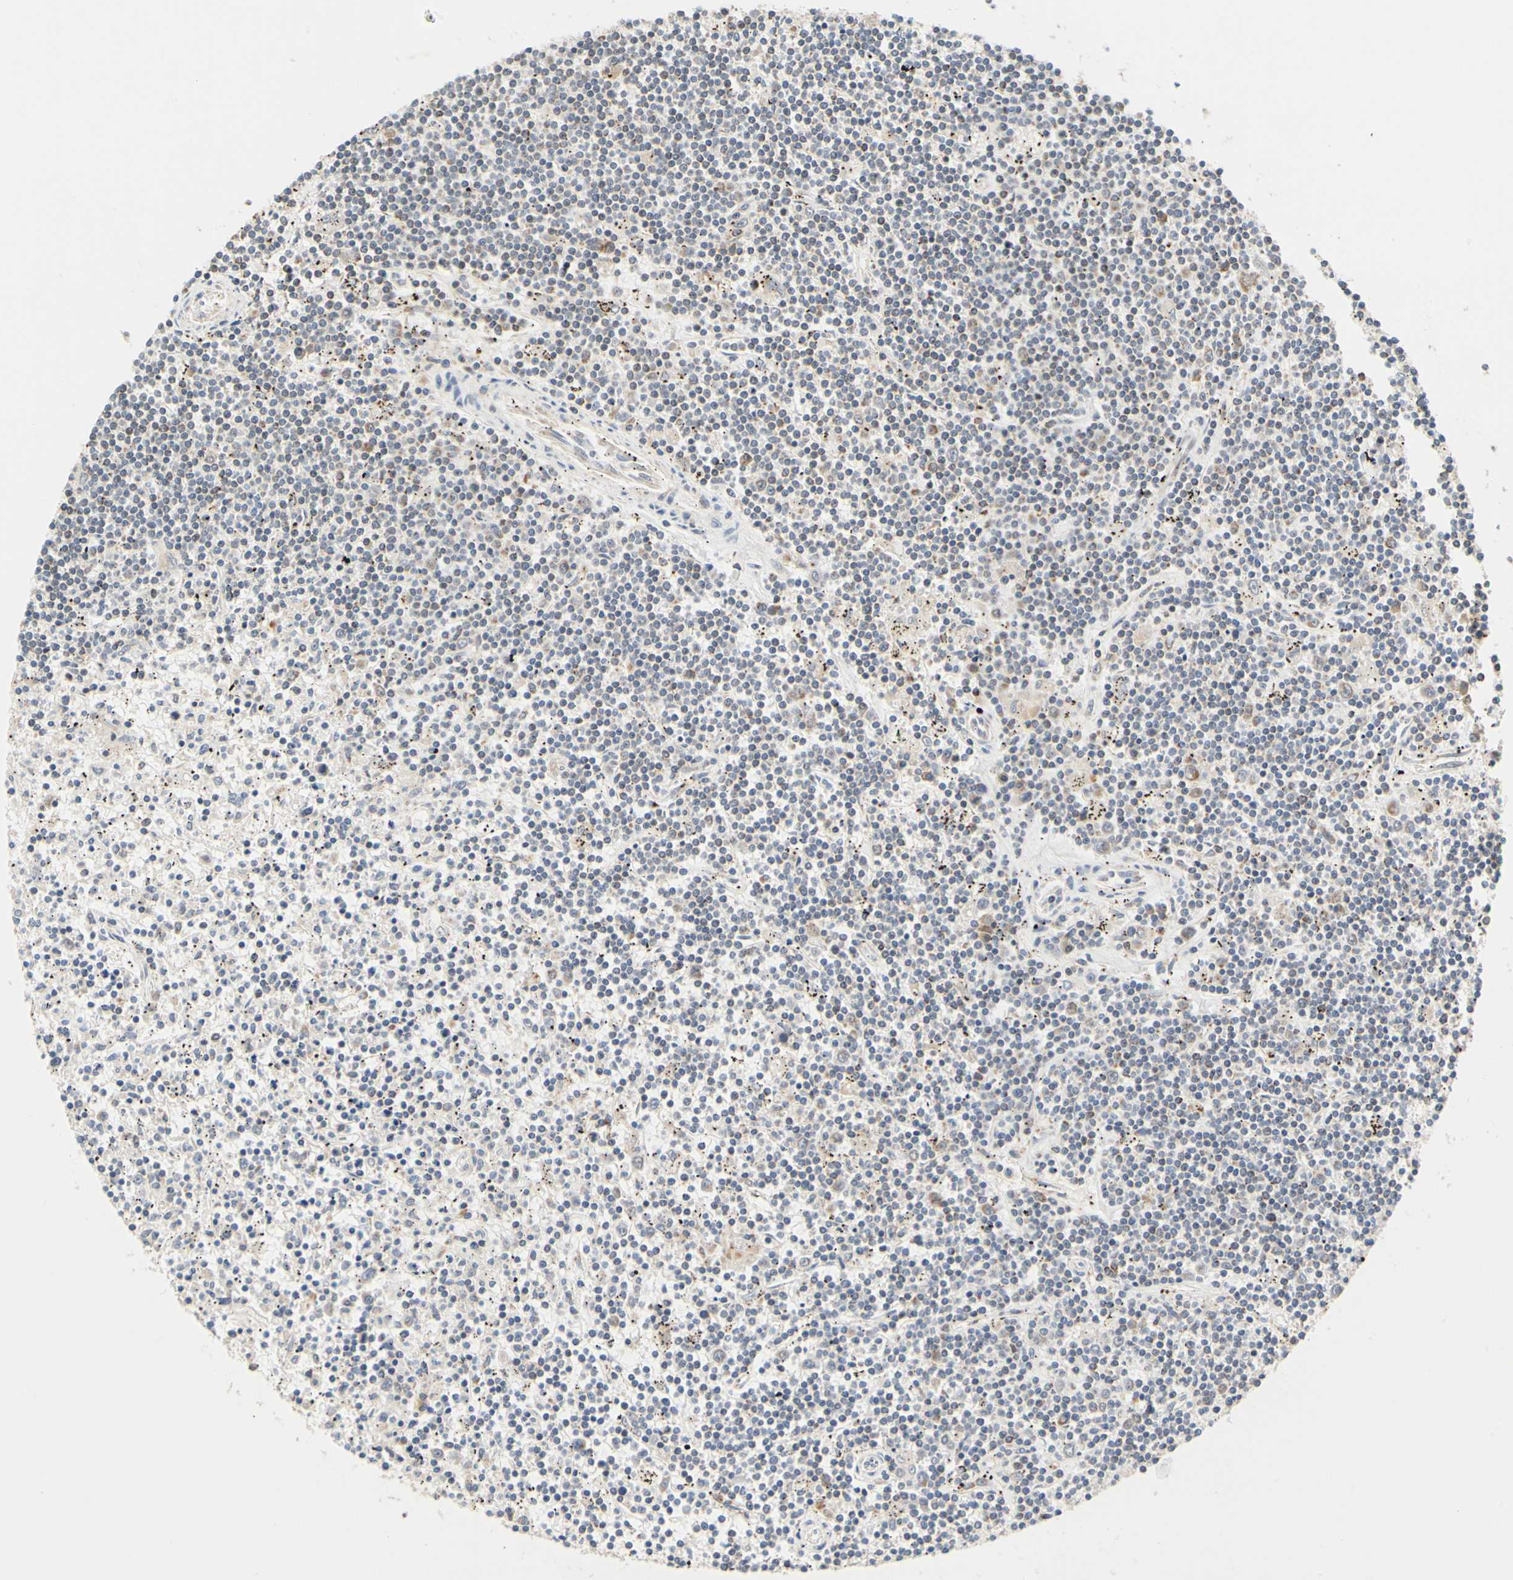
{"staining": {"intensity": "negative", "quantity": "none", "location": "none"}, "tissue": "lymphoma", "cell_type": "Tumor cells", "image_type": "cancer", "snomed": [{"axis": "morphology", "description": "Malignant lymphoma, non-Hodgkin's type, Low grade"}, {"axis": "topography", "description": "Spleen"}], "caption": "Protein analysis of lymphoma reveals no significant positivity in tumor cells.", "gene": "SFXN3", "patient": {"sex": "male", "age": 76}}